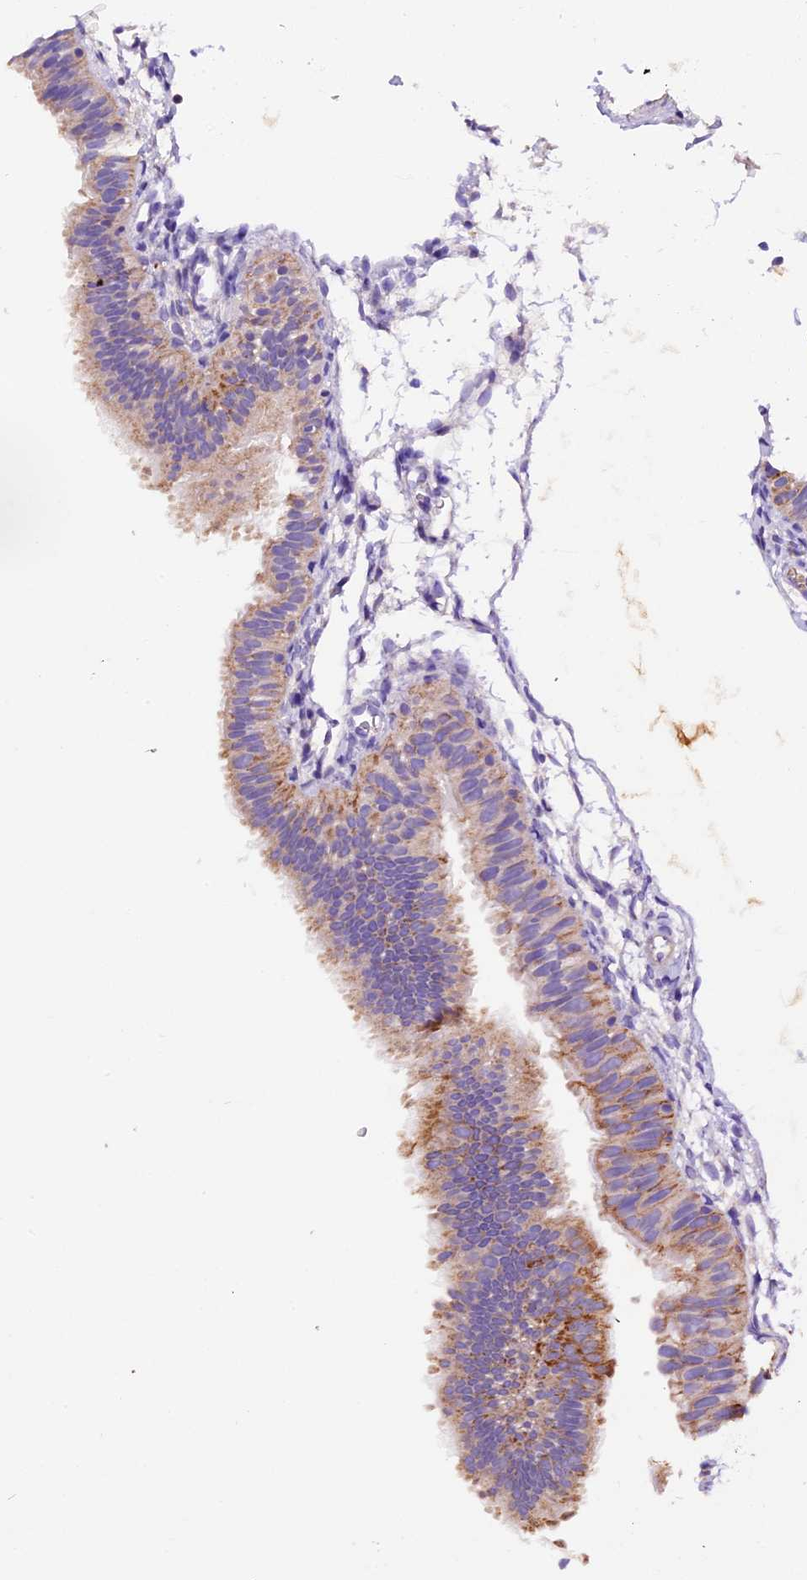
{"staining": {"intensity": "moderate", "quantity": ">75%", "location": "cytoplasmic/membranous"}, "tissue": "fallopian tube", "cell_type": "Glandular cells", "image_type": "normal", "snomed": [{"axis": "morphology", "description": "Normal tissue, NOS"}, {"axis": "topography", "description": "Fallopian tube"}], "caption": "DAB immunohistochemical staining of normal fallopian tube exhibits moderate cytoplasmic/membranous protein staining in approximately >75% of glandular cells.", "gene": "SIX5", "patient": {"sex": "female", "age": 35}}